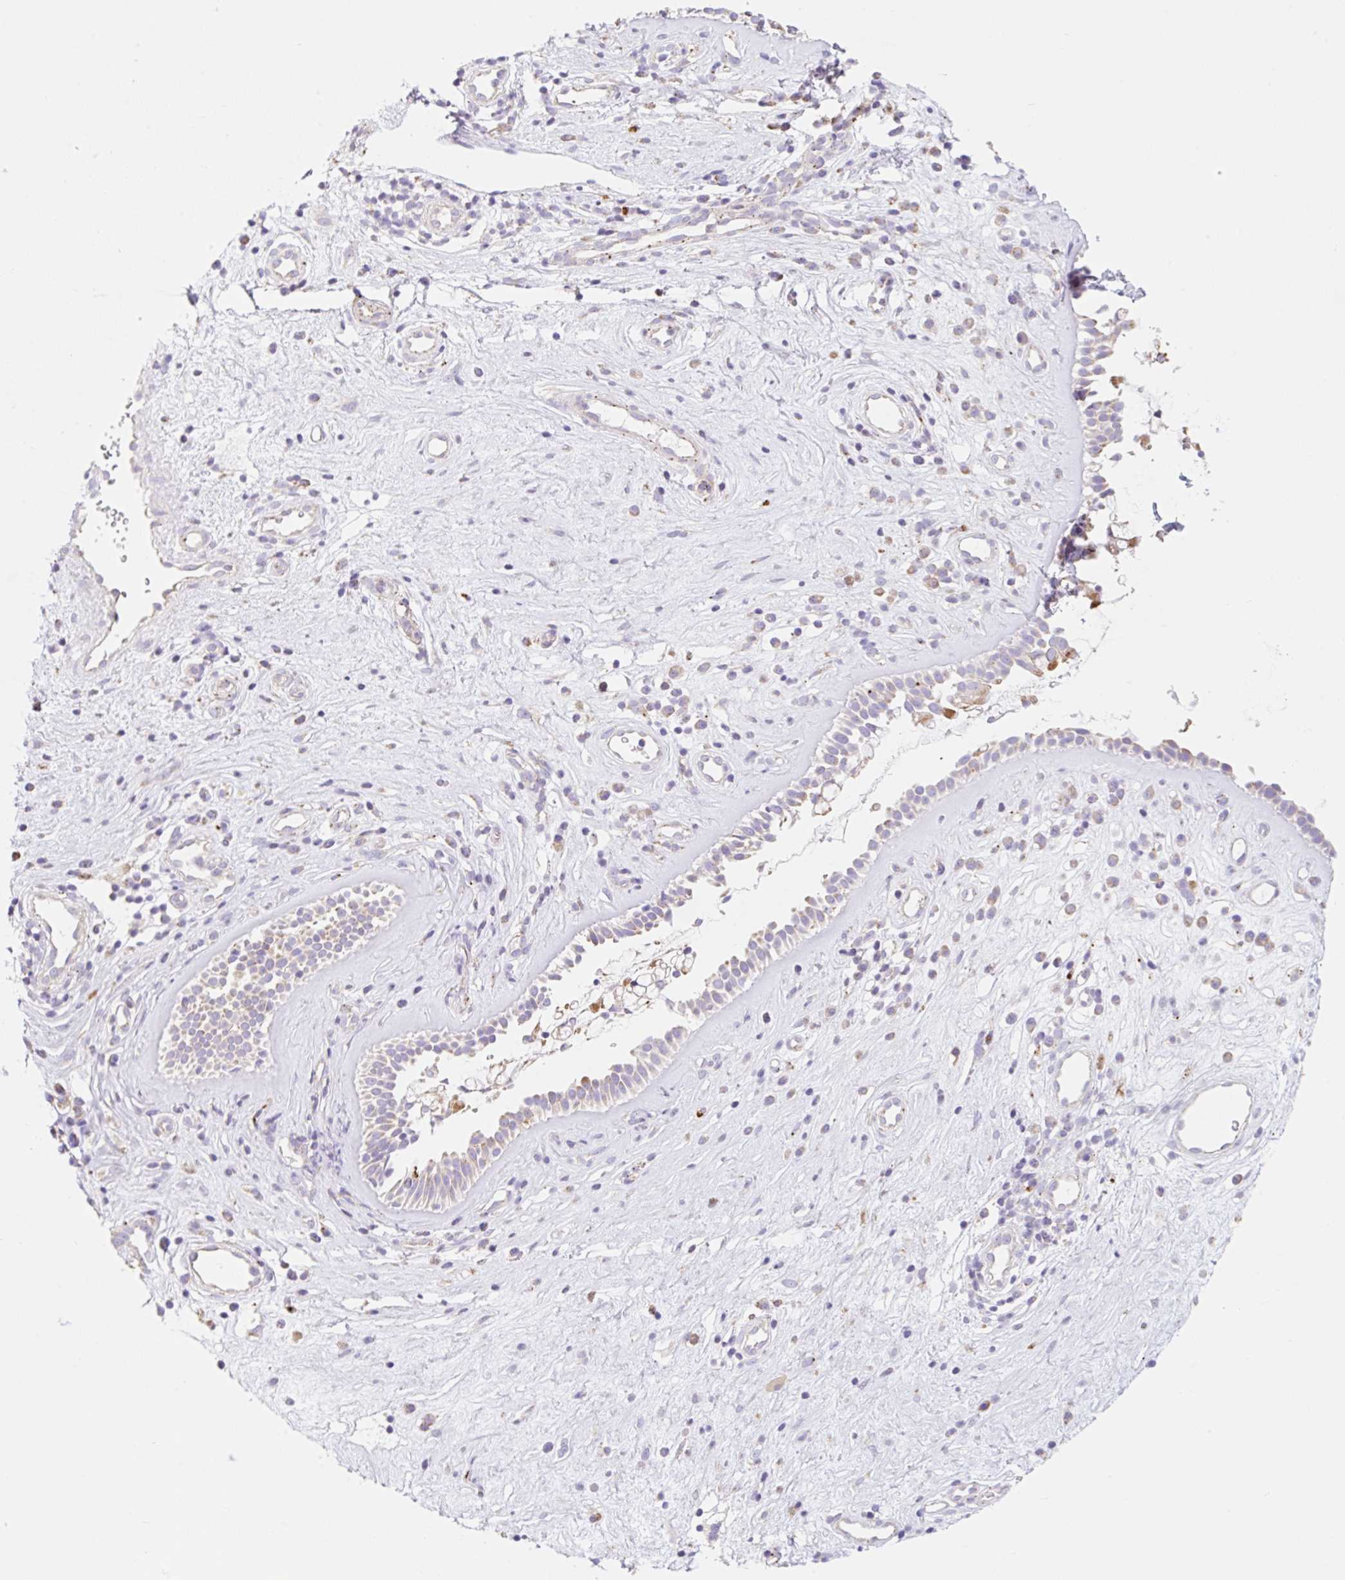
{"staining": {"intensity": "negative", "quantity": "none", "location": "none"}, "tissue": "nasopharynx", "cell_type": "Respiratory epithelial cells", "image_type": "normal", "snomed": [{"axis": "morphology", "description": "Normal tissue, NOS"}, {"axis": "topography", "description": "Nasopharynx"}], "caption": "Immunohistochemistry (IHC) of normal human nasopharynx shows no positivity in respiratory epithelial cells.", "gene": "CLEC3A", "patient": {"sex": "male", "age": 32}}